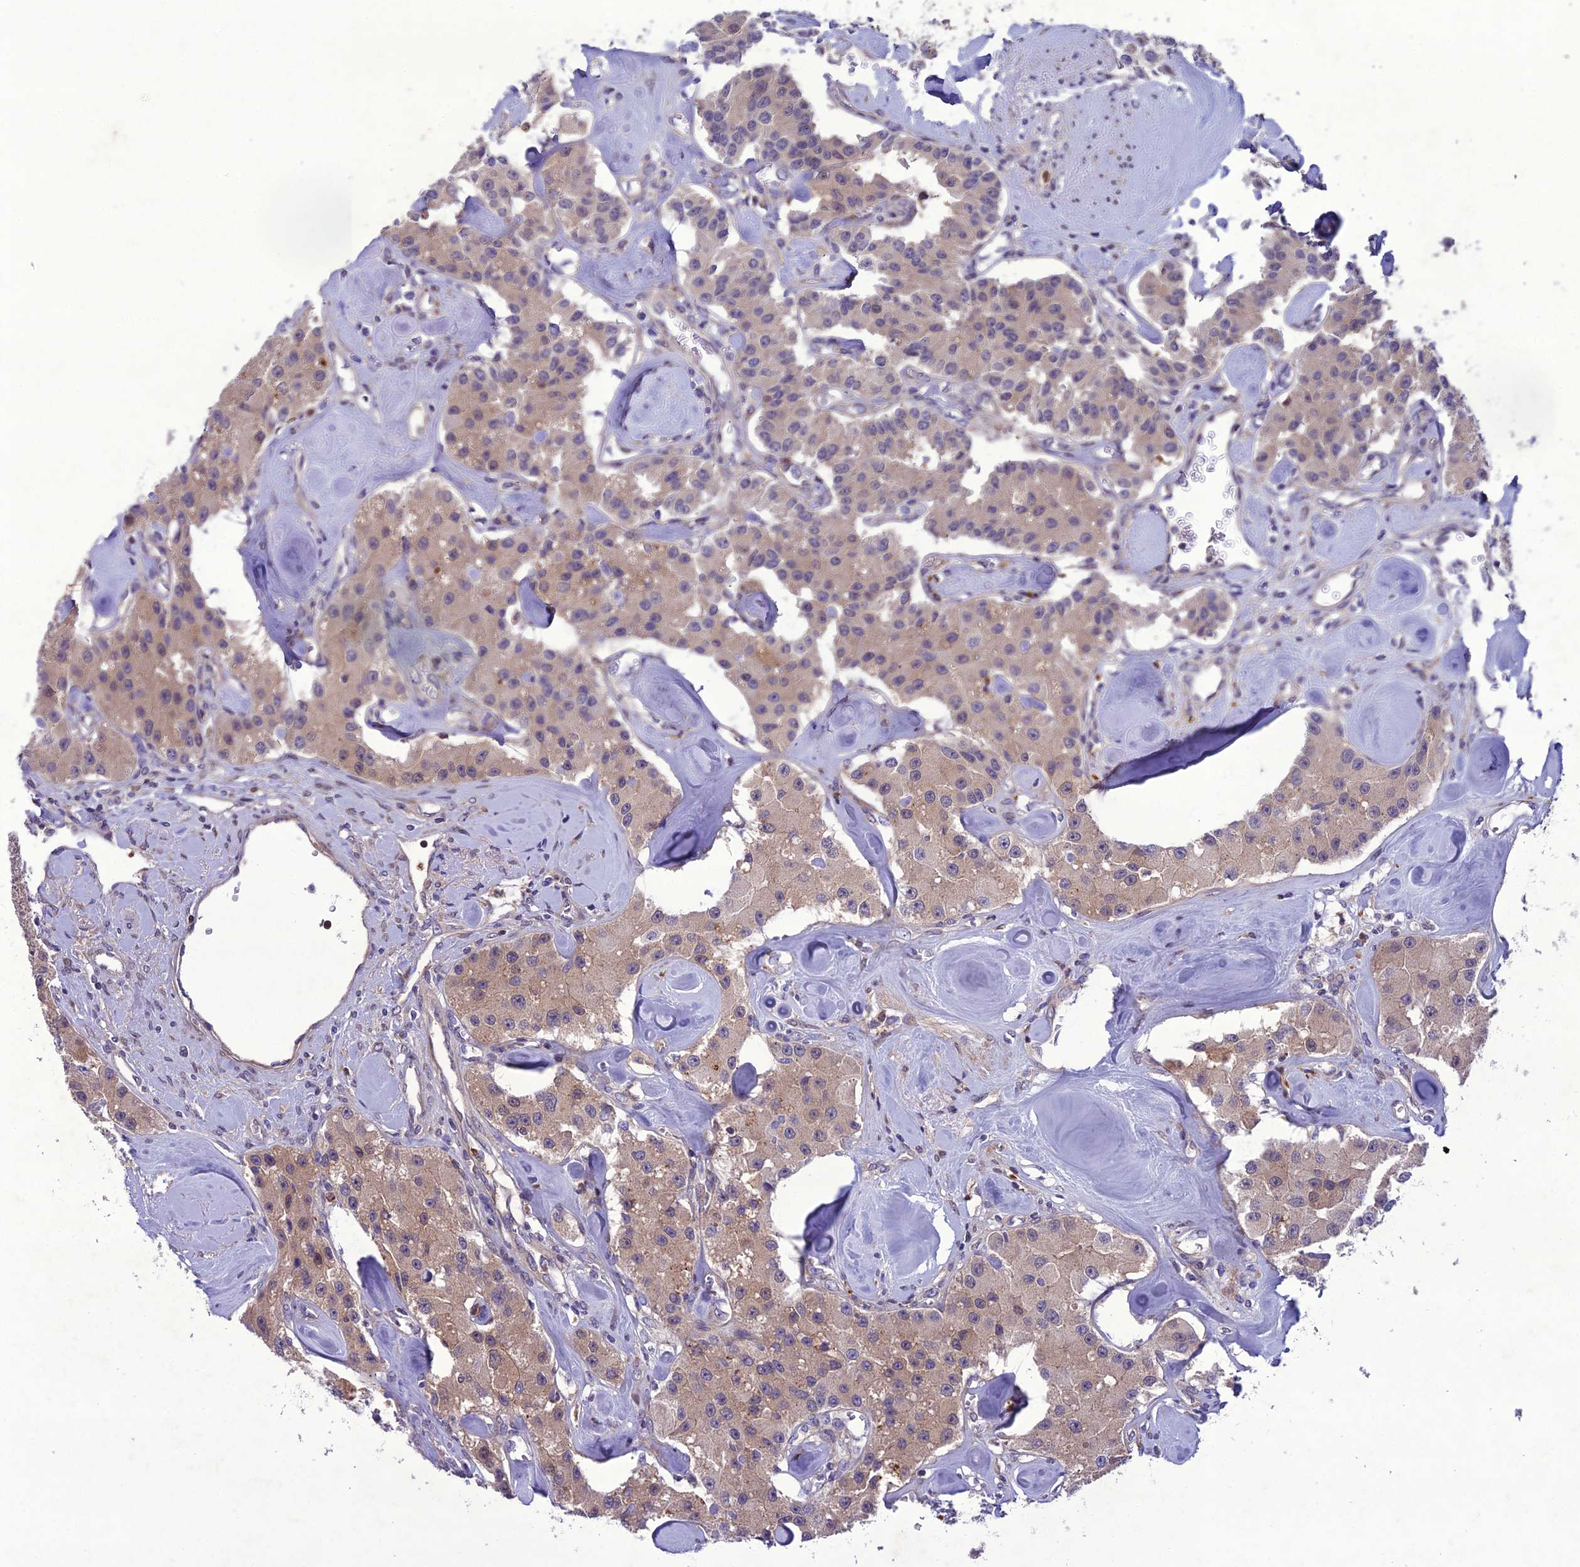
{"staining": {"intensity": "weak", "quantity": "25%-75%", "location": "cytoplasmic/membranous"}, "tissue": "carcinoid", "cell_type": "Tumor cells", "image_type": "cancer", "snomed": [{"axis": "morphology", "description": "Carcinoid, malignant, NOS"}, {"axis": "topography", "description": "Pancreas"}], "caption": "Carcinoid stained with immunohistochemistry exhibits weak cytoplasmic/membranous staining in approximately 25%-75% of tumor cells. The protein of interest is stained brown, and the nuclei are stained in blue (DAB IHC with brightfield microscopy, high magnification).", "gene": "GDF6", "patient": {"sex": "male", "age": 41}}